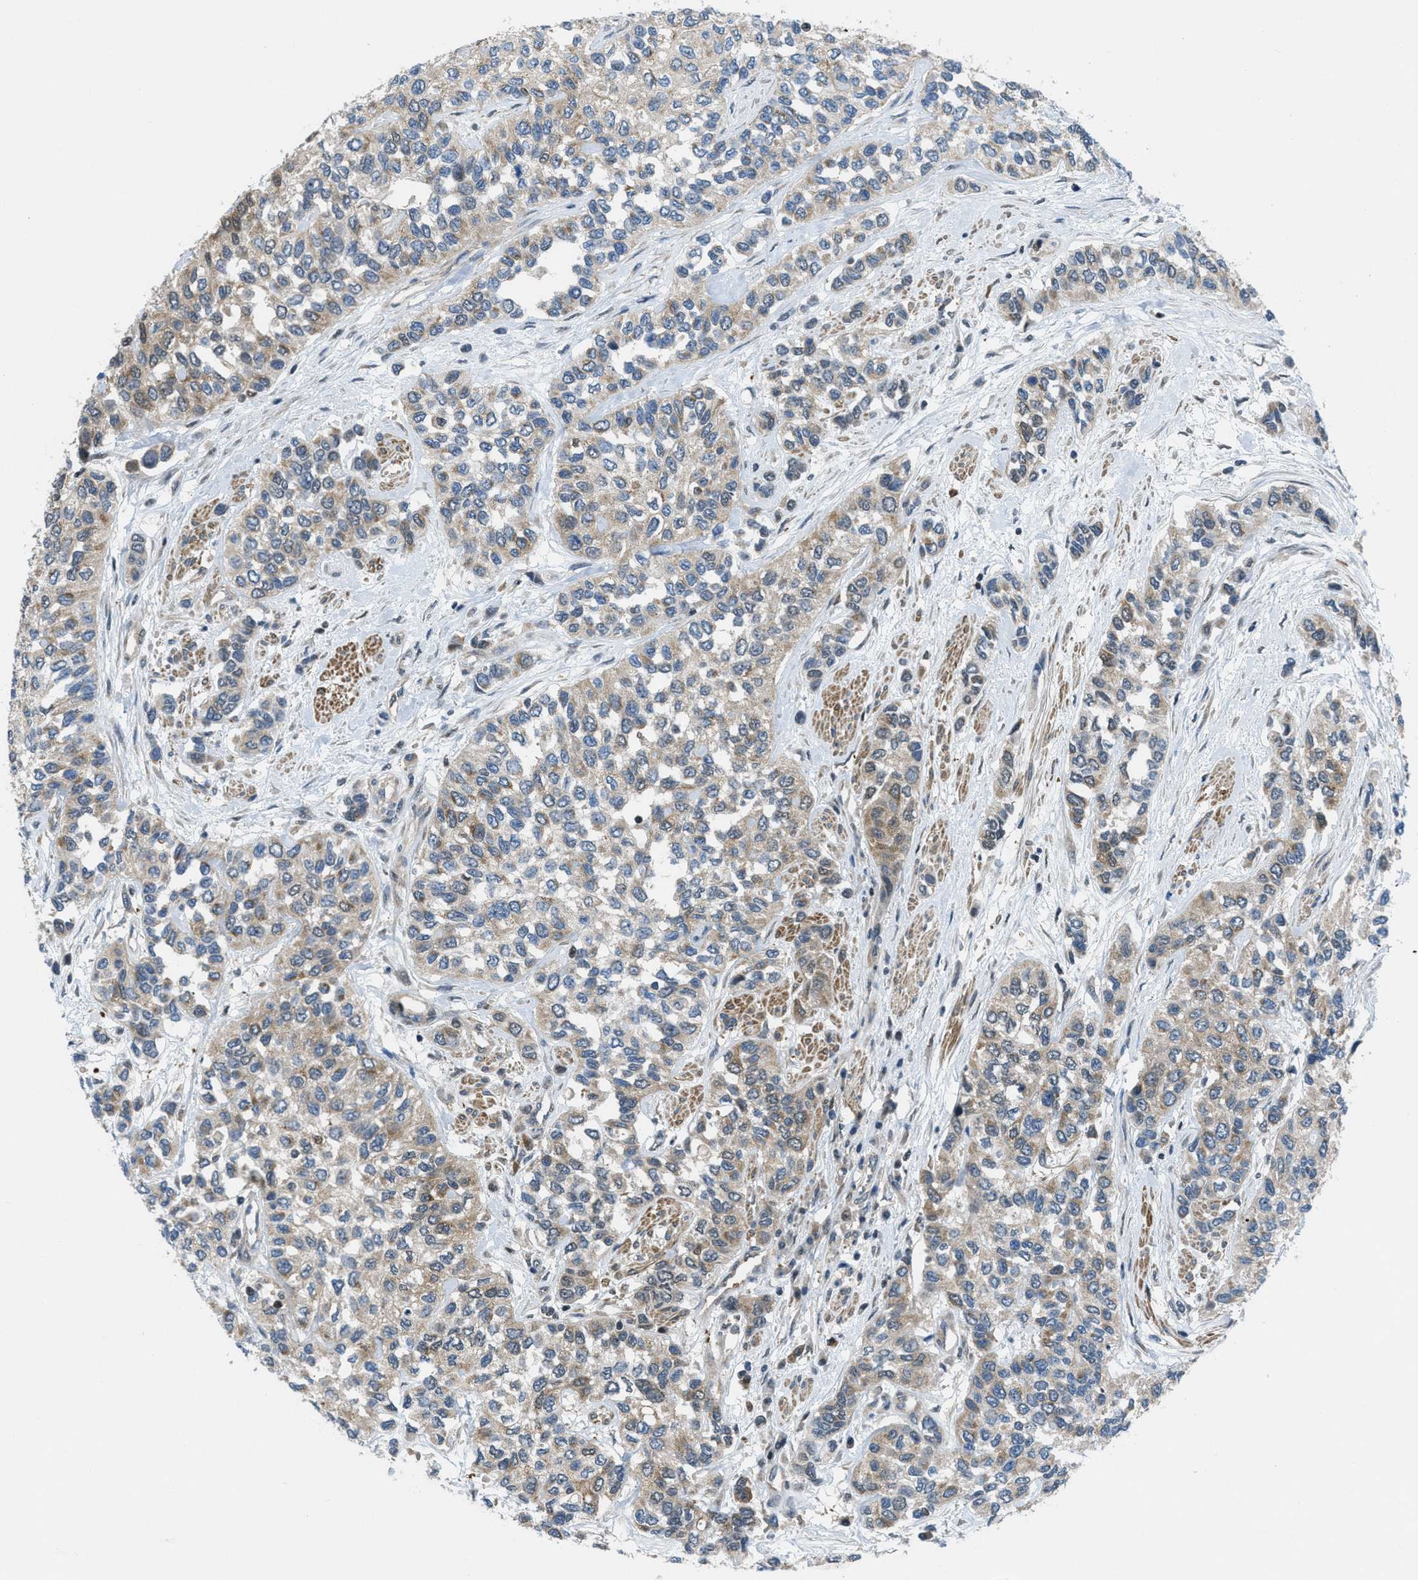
{"staining": {"intensity": "moderate", "quantity": "<25%", "location": "cytoplasmic/membranous"}, "tissue": "urothelial cancer", "cell_type": "Tumor cells", "image_type": "cancer", "snomed": [{"axis": "morphology", "description": "Urothelial carcinoma, High grade"}, {"axis": "topography", "description": "Urinary bladder"}], "caption": "Tumor cells display moderate cytoplasmic/membranous positivity in about <25% of cells in urothelial cancer. Ihc stains the protein in brown and the nuclei are stained blue.", "gene": "PIP5K1C", "patient": {"sex": "female", "age": 56}}